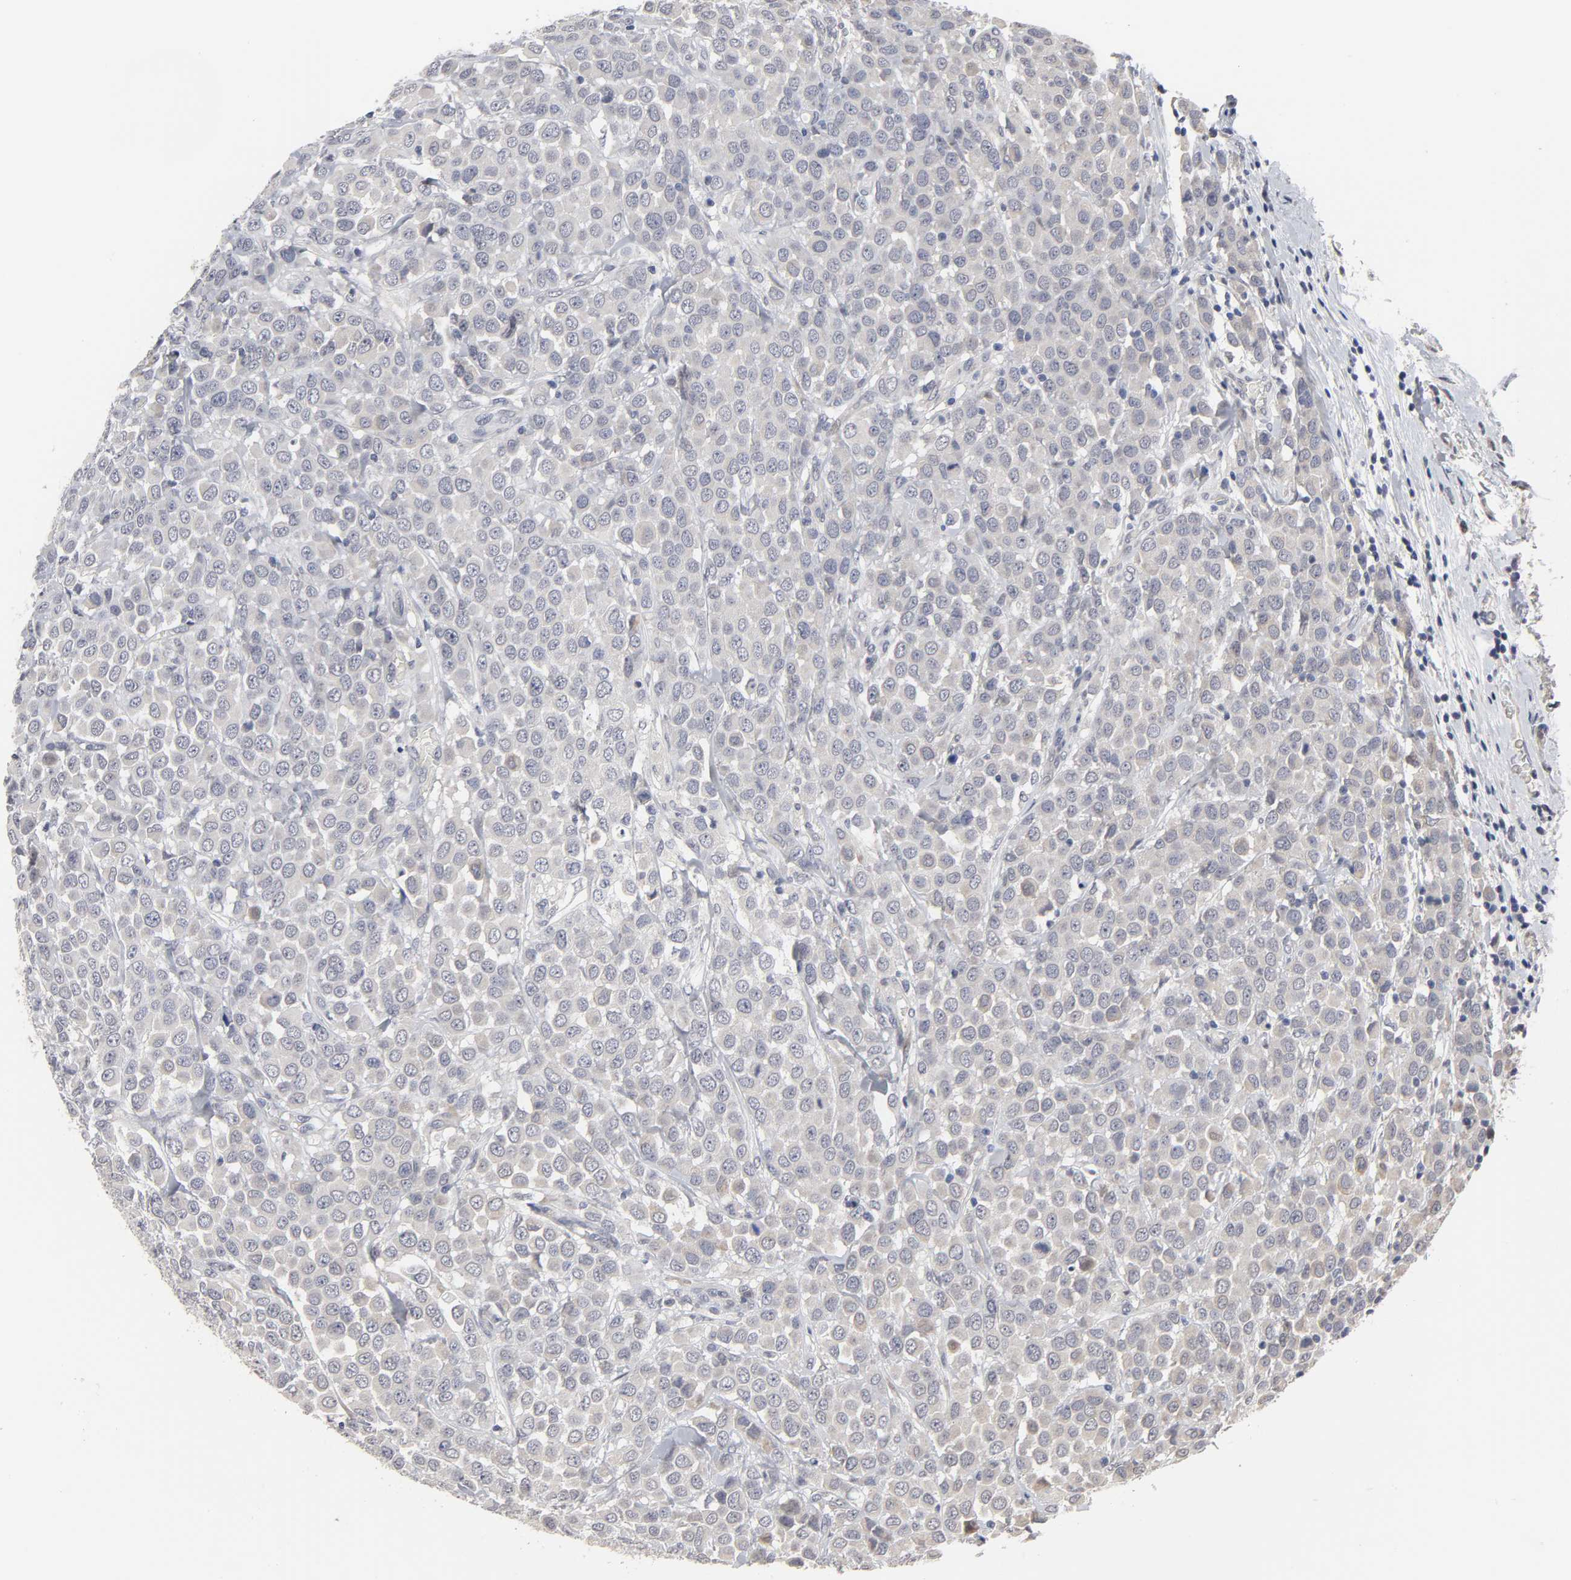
{"staining": {"intensity": "moderate", "quantity": ">75%", "location": "cytoplasmic/membranous"}, "tissue": "breast cancer", "cell_type": "Tumor cells", "image_type": "cancer", "snomed": [{"axis": "morphology", "description": "Duct carcinoma"}, {"axis": "topography", "description": "Breast"}], "caption": "Brown immunohistochemical staining in human infiltrating ductal carcinoma (breast) reveals moderate cytoplasmic/membranous expression in approximately >75% of tumor cells.", "gene": "HNF4A", "patient": {"sex": "female", "age": 61}}